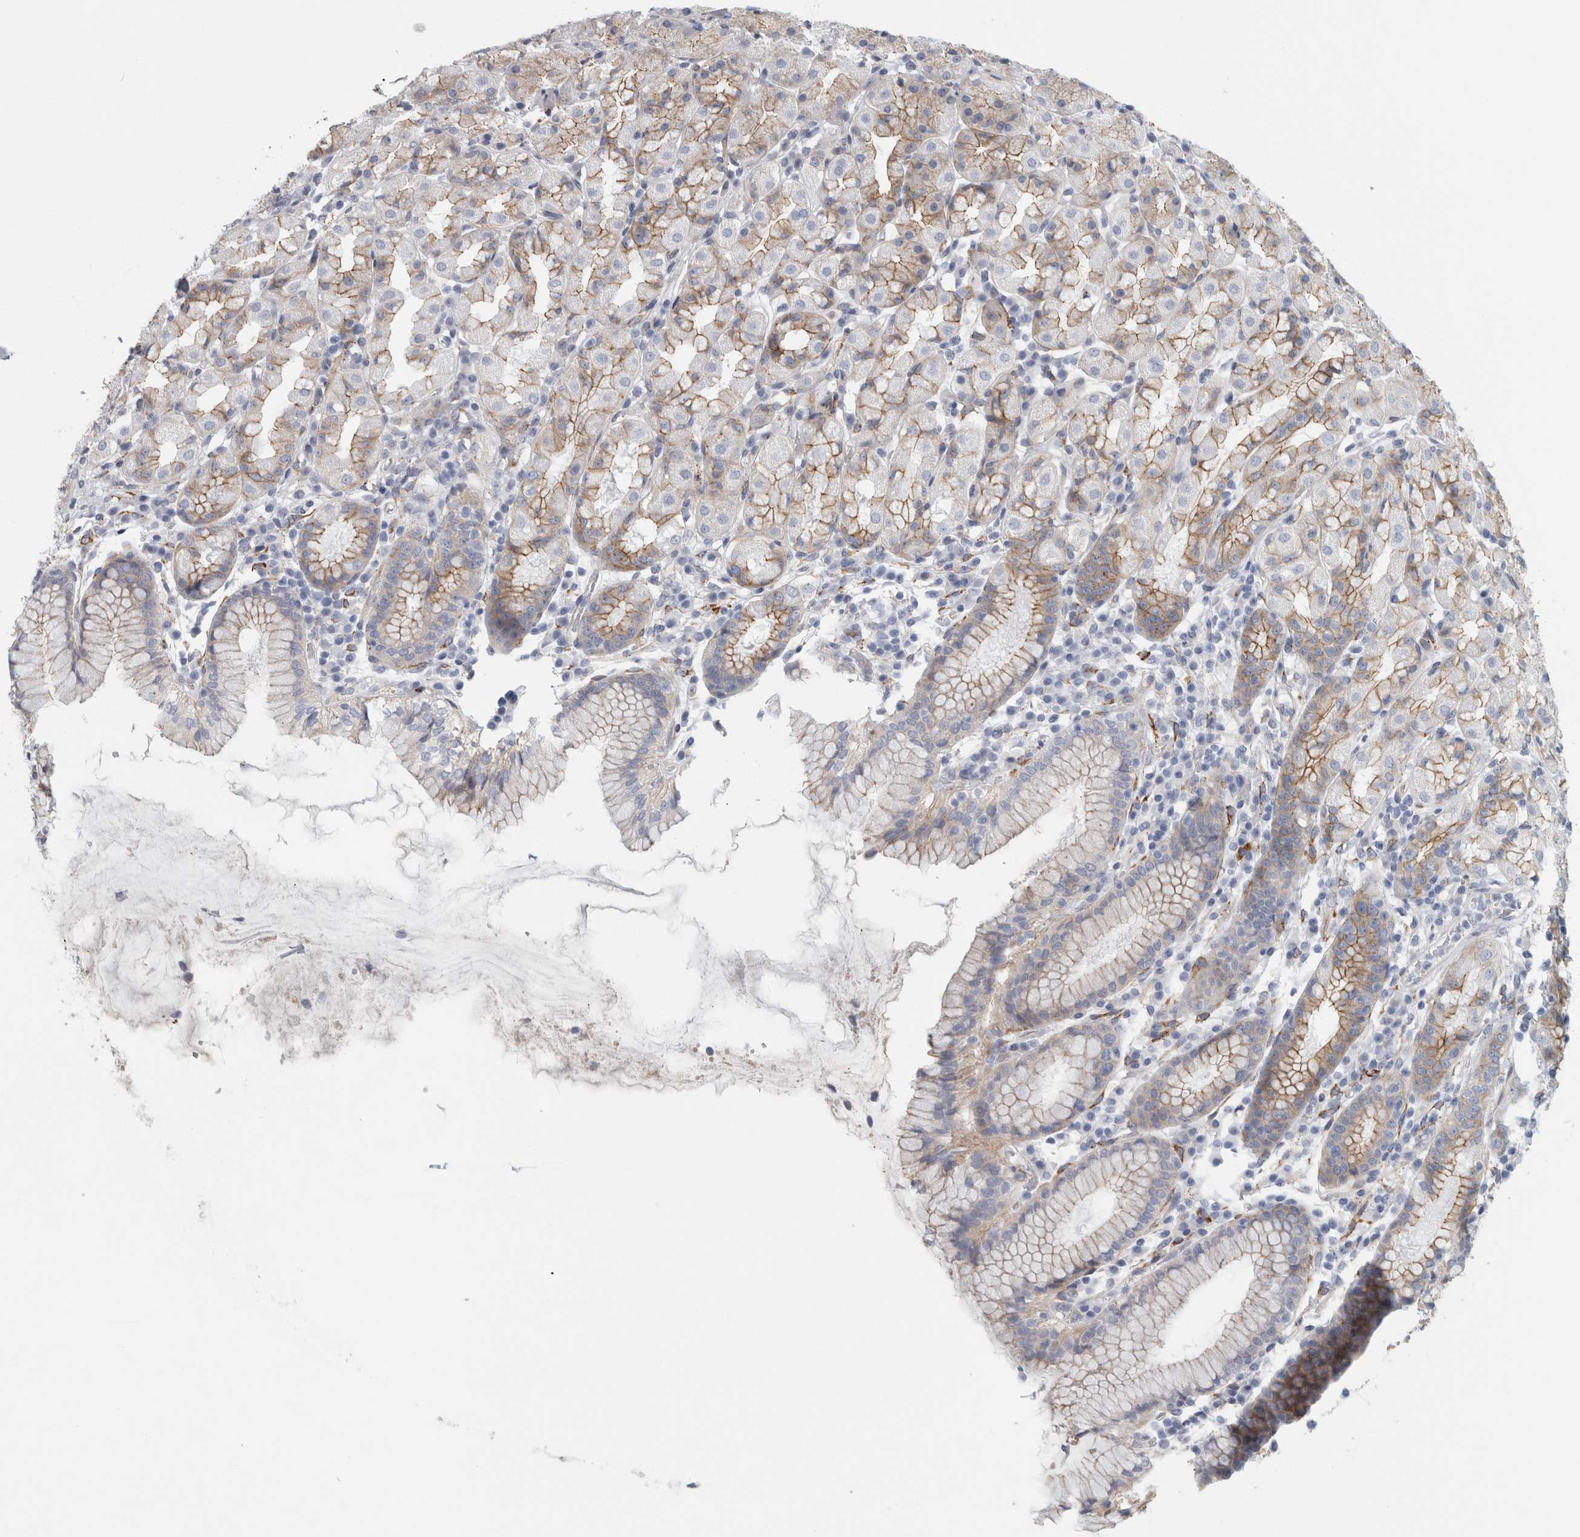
{"staining": {"intensity": "weak", "quantity": "25%-75%", "location": "cytoplasmic/membranous"}, "tissue": "stomach", "cell_type": "Glandular cells", "image_type": "normal", "snomed": [{"axis": "morphology", "description": "Normal tissue, NOS"}, {"axis": "topography", "description": "Stomach, lower"}], "caption": "IHC photomicrograph of benign human stomach stained for a protein (brown), which exhibits low levels of weak cytoplasmic/membranous expression in about 25%-75% of glandular cells.", "gene": "B3GNT3", "patient": {"sex": "female", "age": 56}}